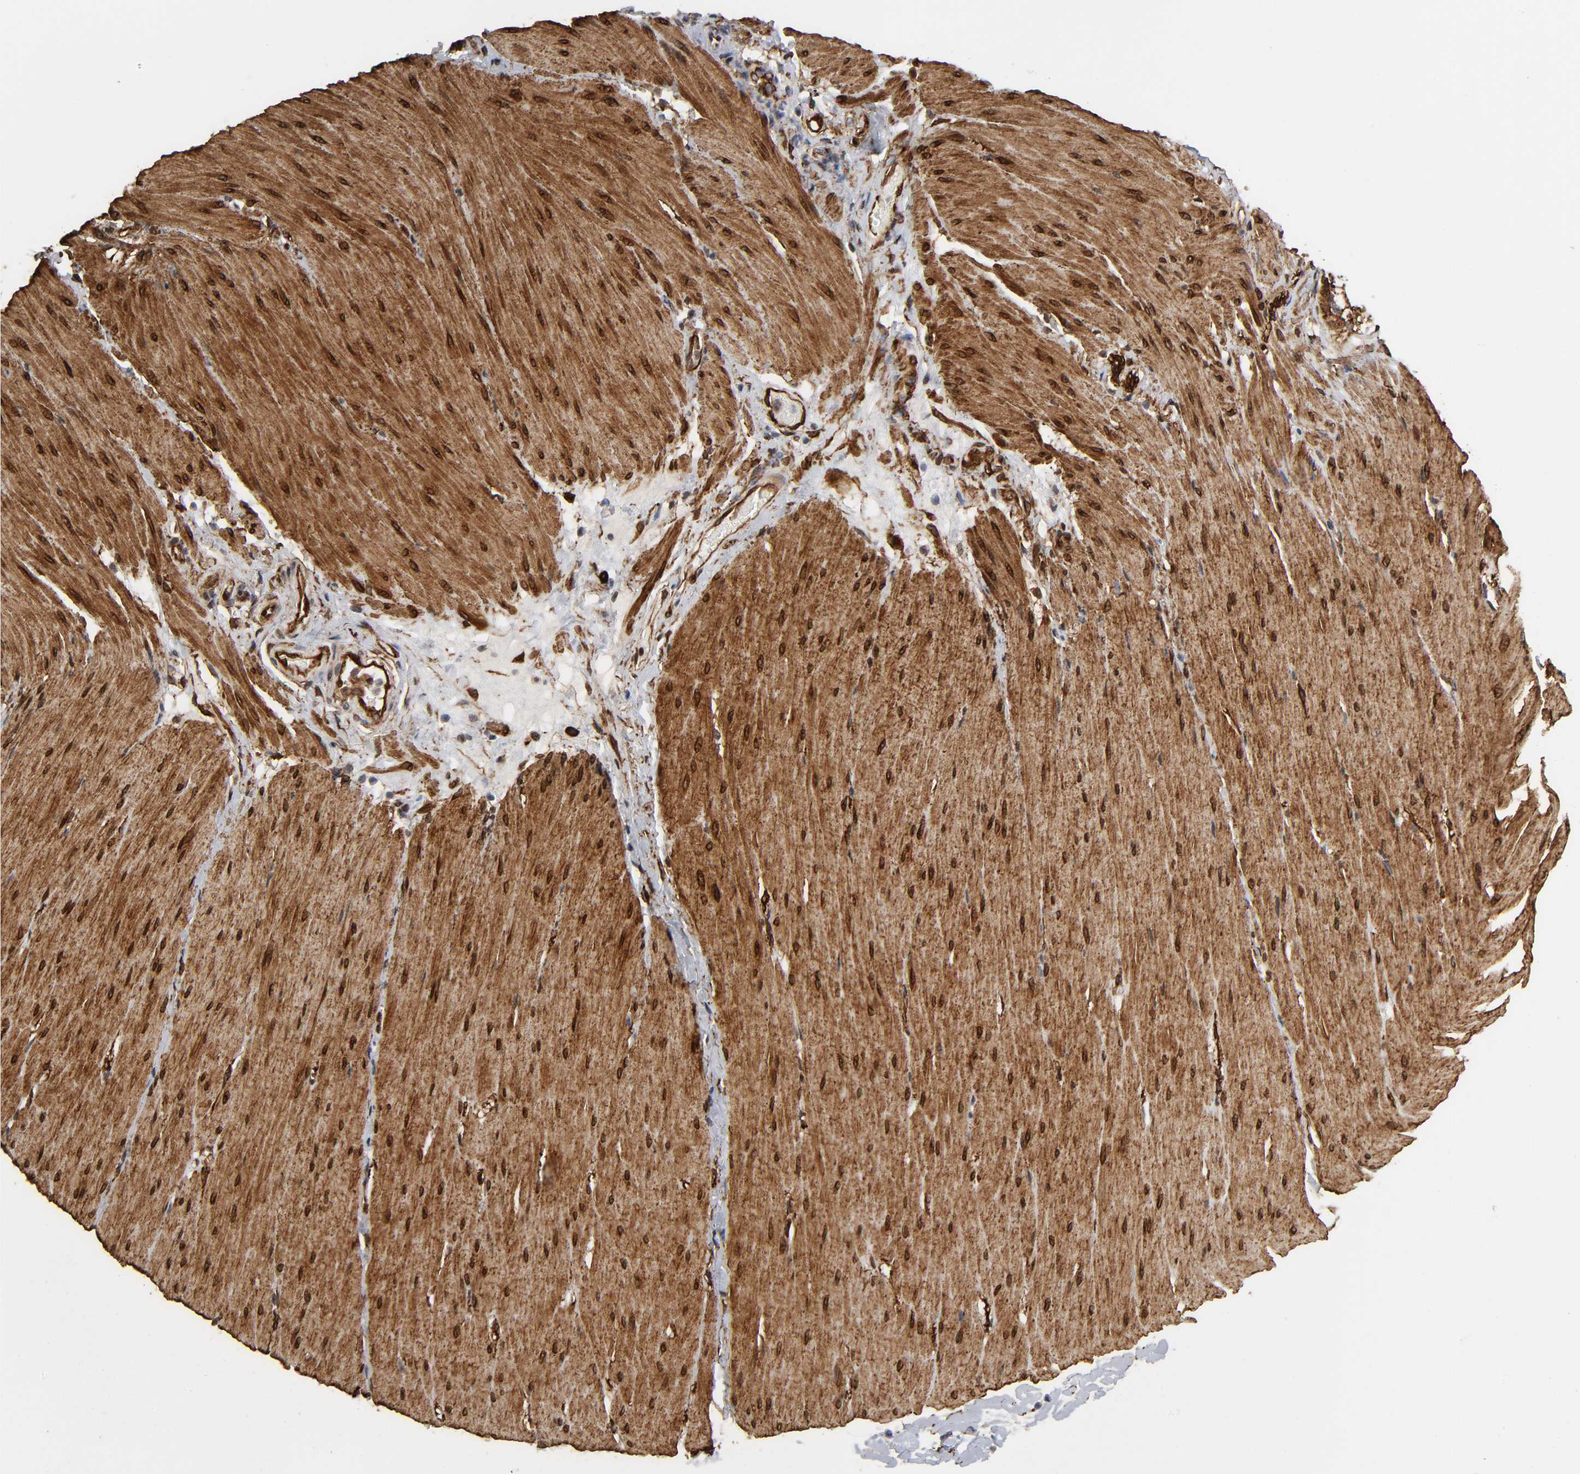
{"staining": {"intensity": "strong", "quantity": ">75%", "location": "cytoplasmic/membranous,nuclear"}, "tissue": "smooth muscle", "cell_type": "Smooth muscle cells", "image_type": "normal", "snomed": [{"axis": "morphology", "description": "Normal tissue, NOS"}, {"axis": "topography", "description": "Smooth muscle"}, {"axis": "topography", "description": "Colon"}], "caption": "Human smooth muscle stained for a protein (brown) exhibits strong cytoplasmic/membranous,nuclear positive positivity in about >75% of smooth muscle cells.", "gene": "AHNAK2", "patient": {"sex": "male", "age": 67}}